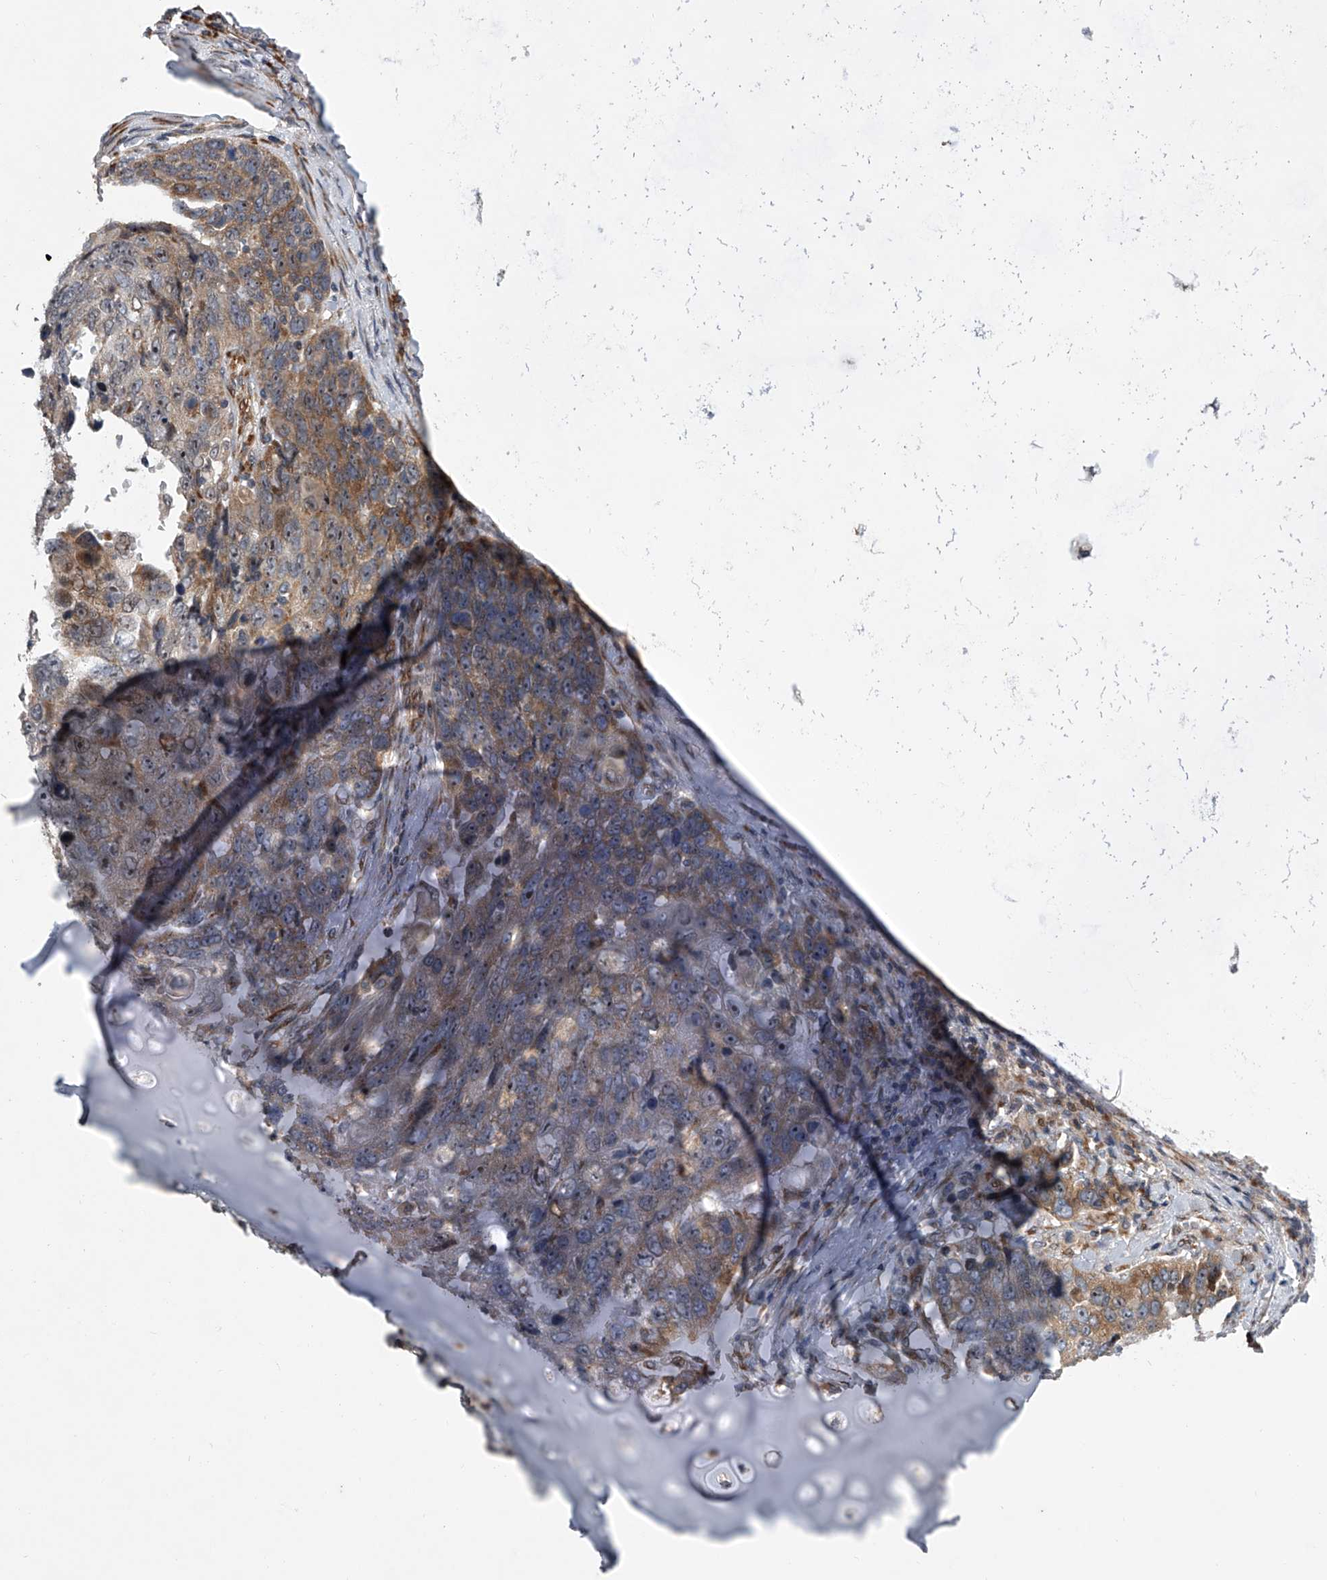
{"staining": {"intensity": "moderate", "quantity": "<25%", "location": "cytoplasmic/membranous"}, "tissue": "lung cancer", "cell_type": "Tumor cells", "image_type": "cancer", "snomed": [{"axis": "morphology", "description": "Squamous cell carcinoma, NOS"}, {"axis": "topography", "description": "Lung"}], "caption": "A micrograph of human lung squamous cell carcinoma stained for a protein exhibits moderate cytoplasmic/membranous brown staining in tumor cells. Ihc stains the protein of interest in brown and the nuclei are stained blue.", "gene": "DLGAP2", "patient": {"sex": "male", "age": 66}}